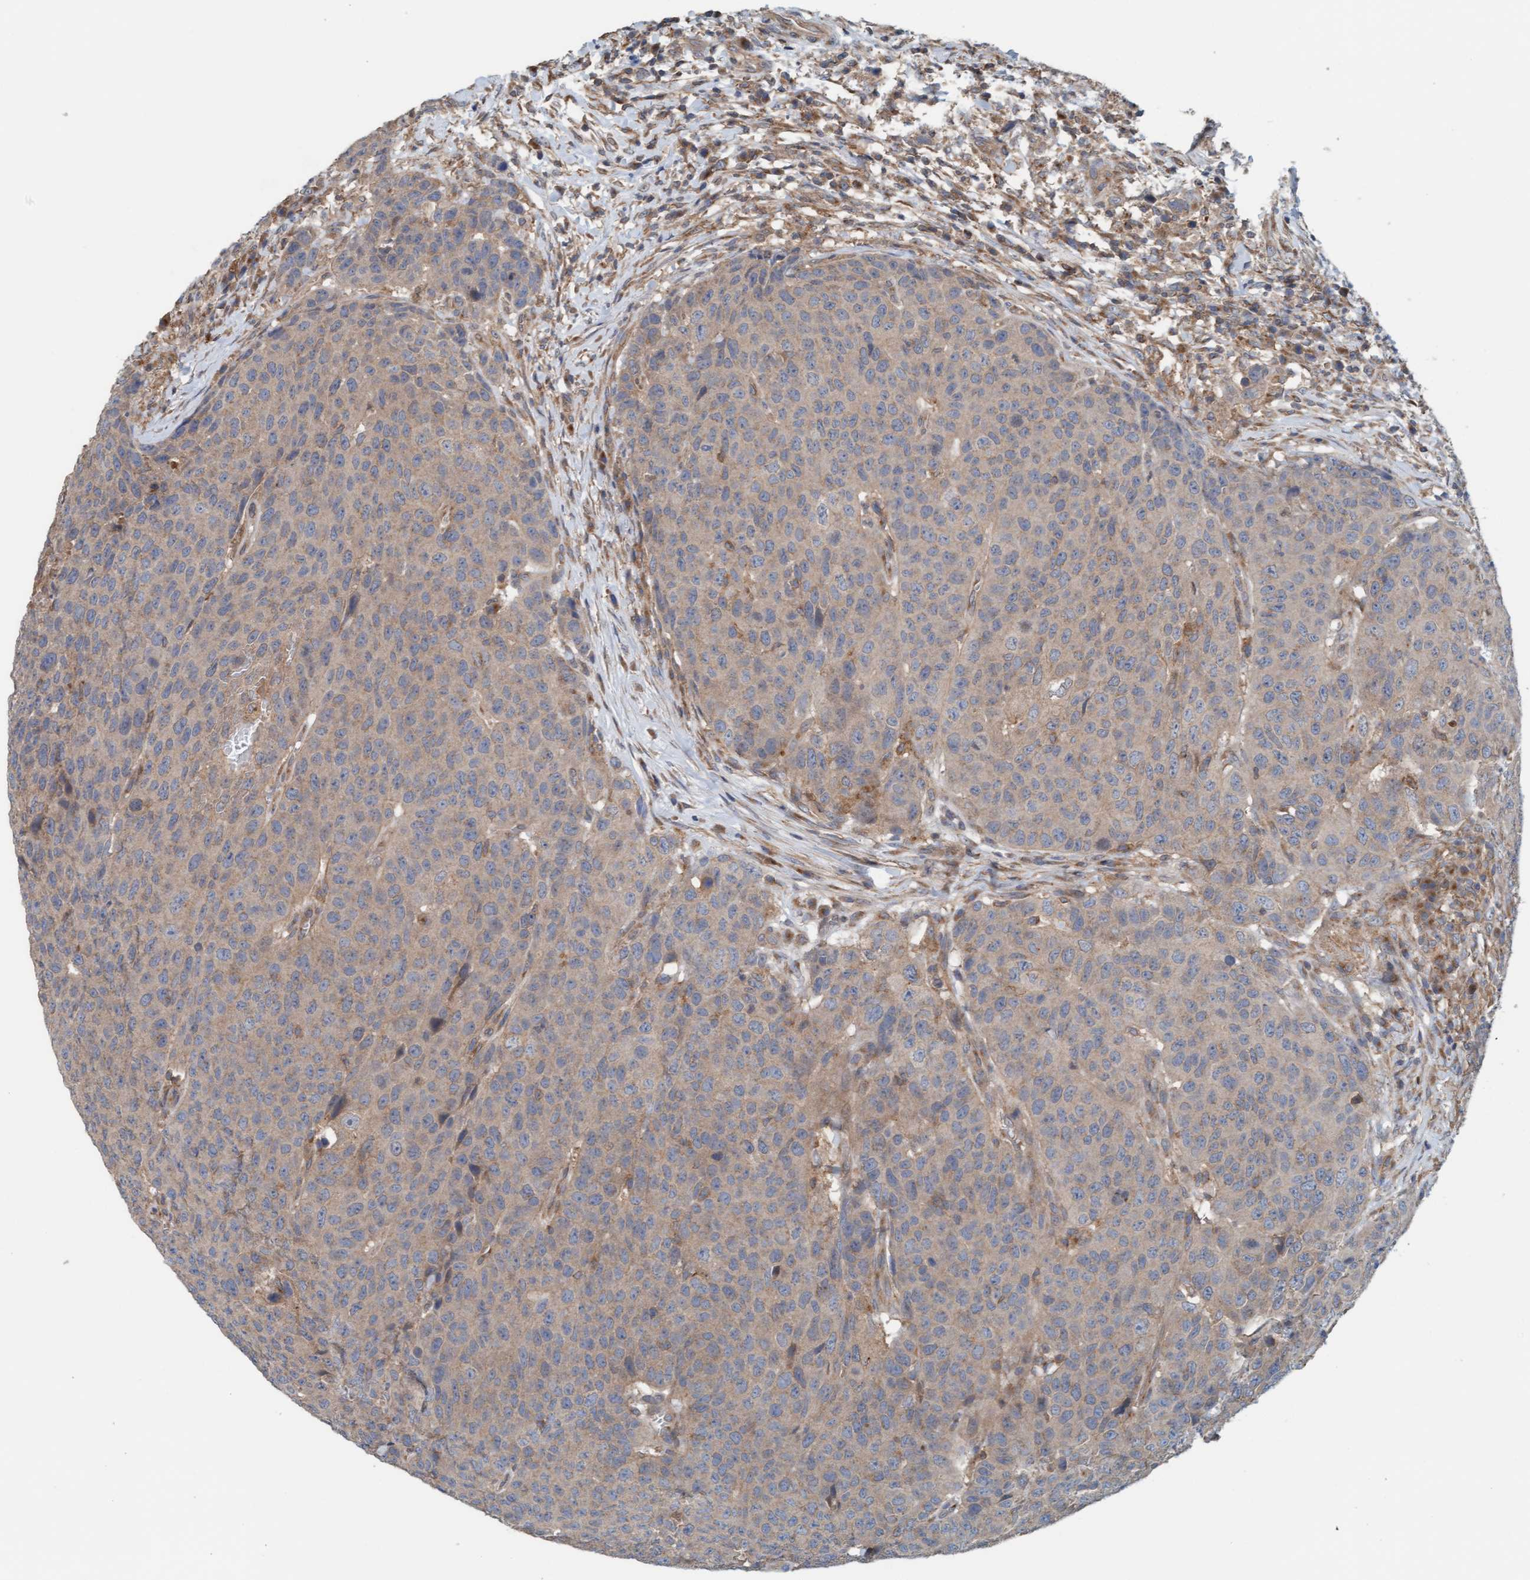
{"staining": {"intensity": "weak", "quantity": "25%-75%", "location": "cytoplasmic/membranous"}, "tissue": "head and neck cancer", "cell_type": "Tumor cells", "image_type": "cancer", "snomed": [{"axis": "morphology", "description": "Squamous cell carcinoma, NOS"}, {"axis": "topography", "description": "Head-Neck"}], "caption": "Brown immunohistochemical staining in human head and neck cancer (squamous cell carcinoma) reveals weak cytoplasmic/membranous positivity in approximately 25%-75% of tumor cells.", "gene": "UBAP1", "patient": {"sex": "male", "age": 66}}